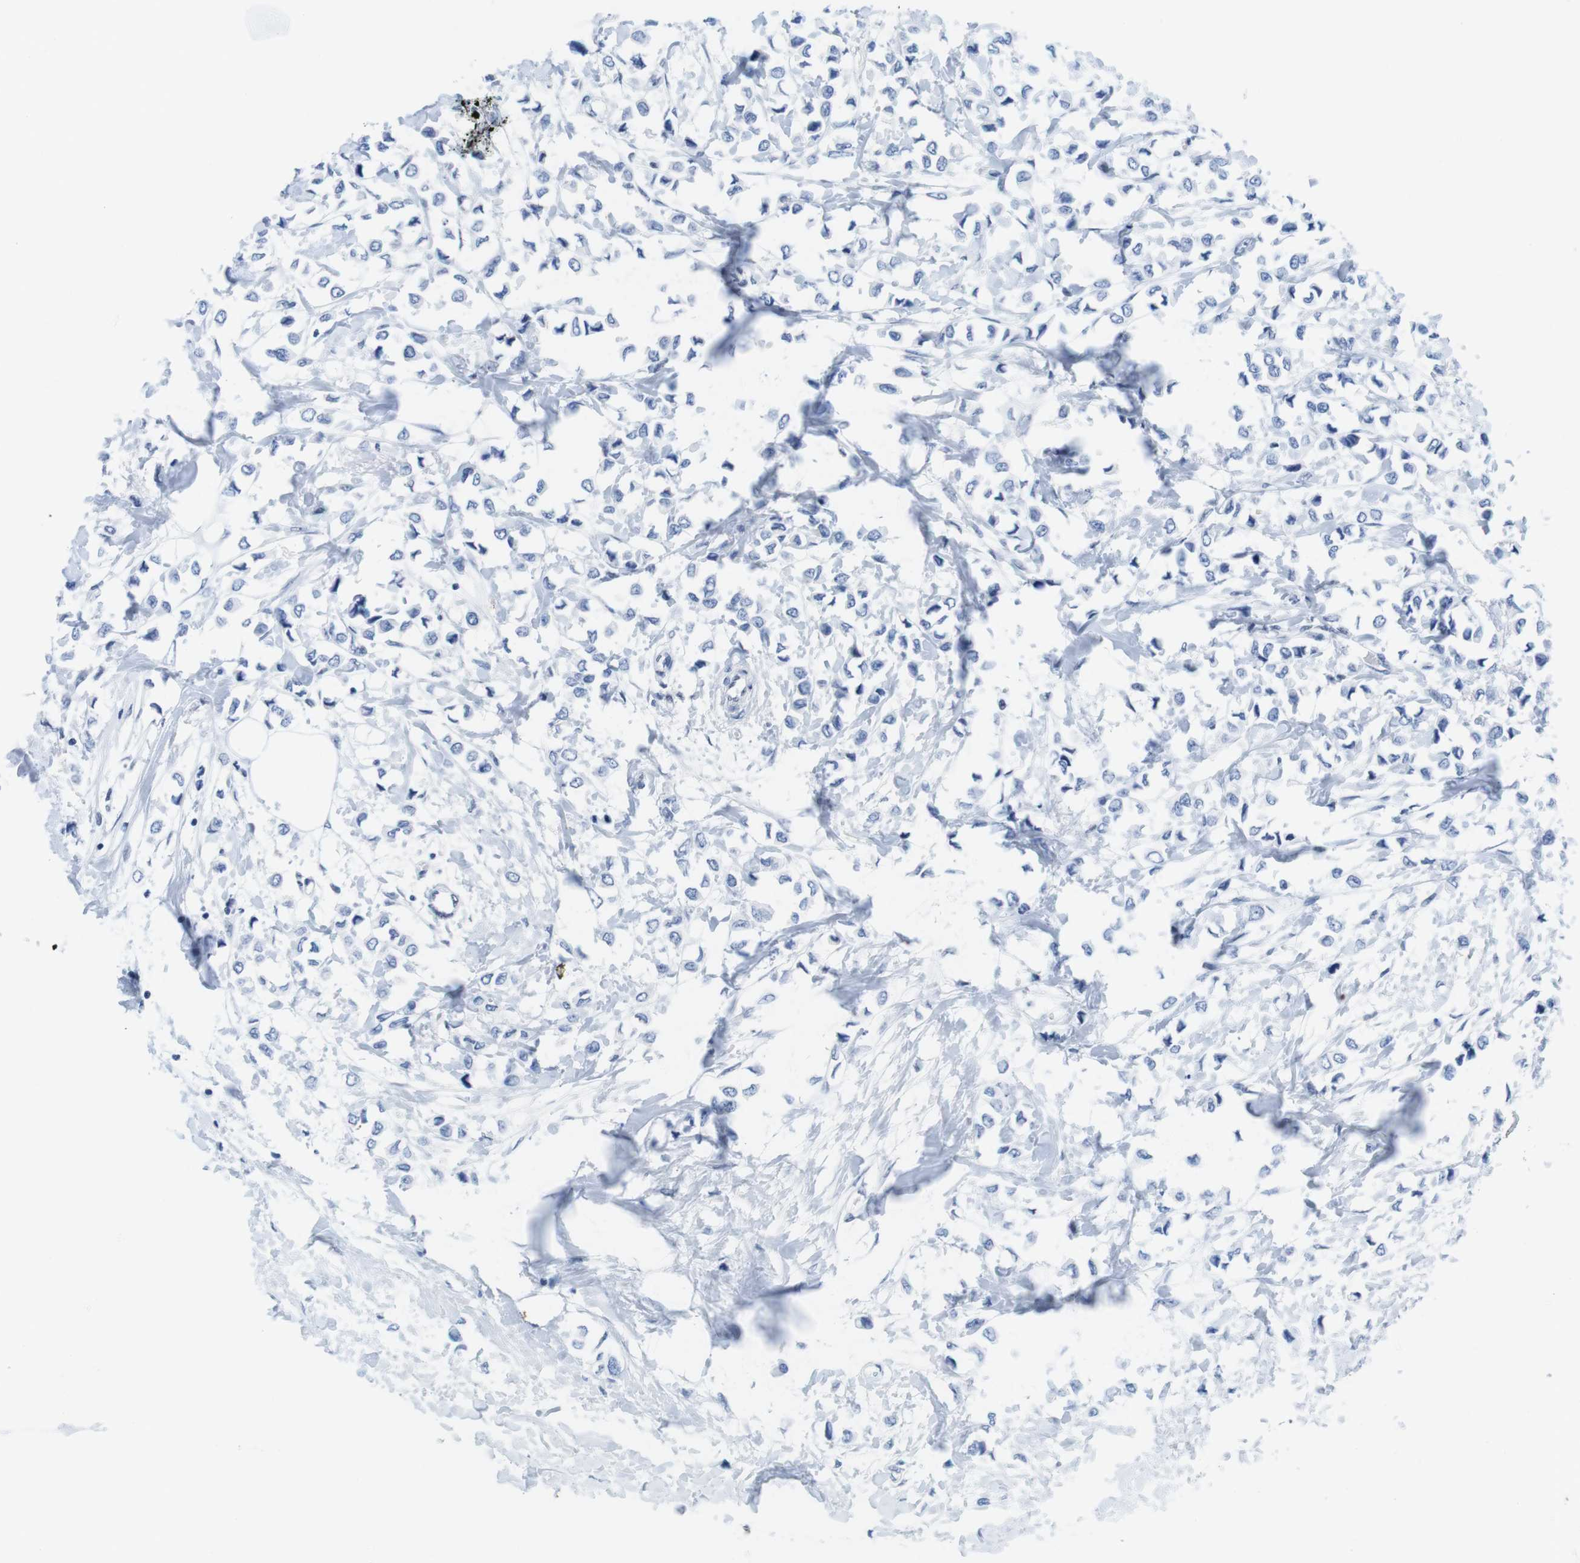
{"staining": {"intensity": "negative", "quantity": "none", "location": "none"}, "tissue": "breast cancer", "cell_type": "Tumor cells", "image_type": "cancer", "snomed": [{"axis": "morphology", "description": "Lobular carcinoma"}, {"axis": "topography", "description": "Breast"}], "caption": "Immunohistochemistry of human lobular carcinoma (breast) reveals no staining in tumor cells. The staining is performed using DAB (3,3'-diaminobenzidine) brown chromogen with nuclei counter-stained in using hematoxylin.", "gene": "IFI16", "patient": {"sex": "female", "age": 51}}